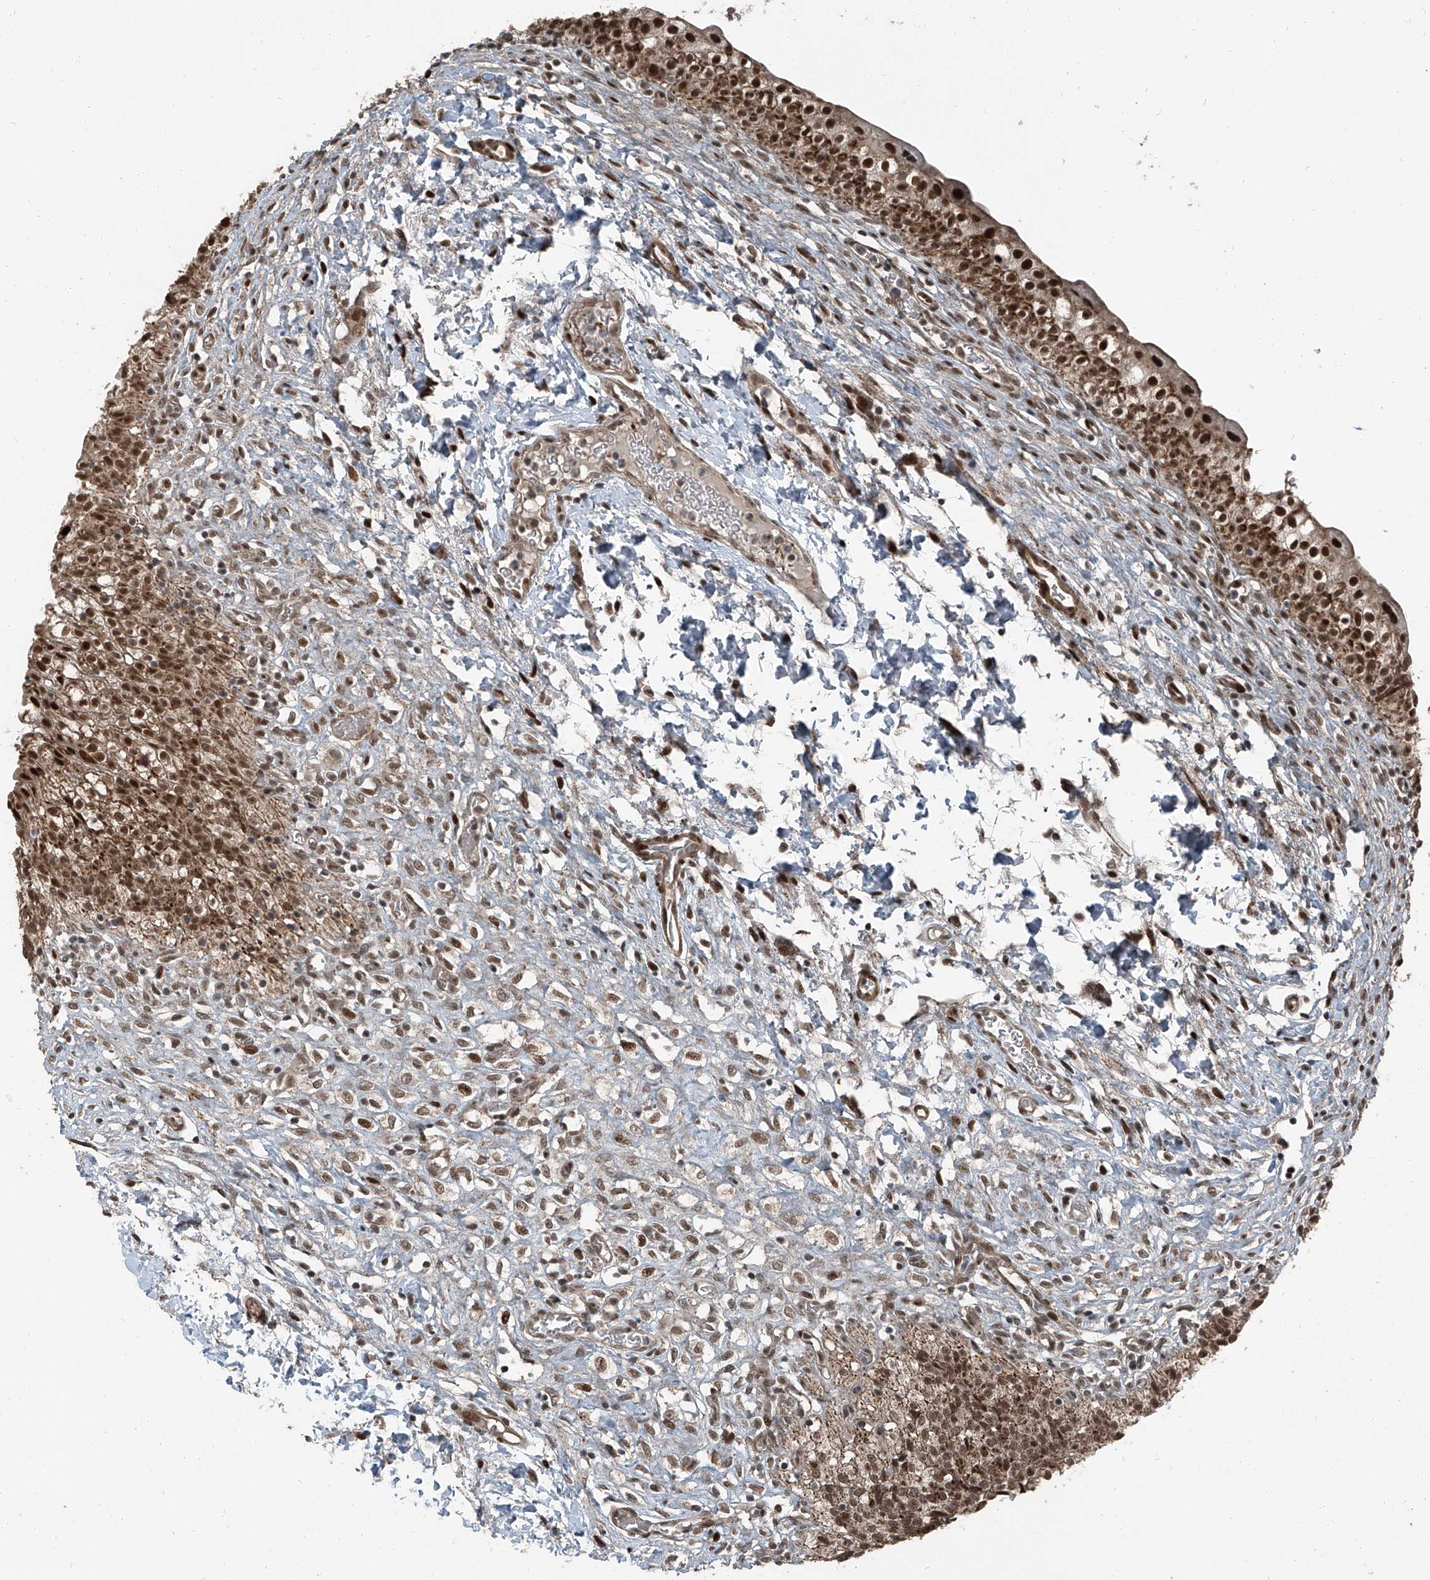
{"staining": {"intensity": "strong", "quantity": ">75%", "location": "nuclear"}, "tissue": "urinary bladder", "cell_type": "Urothelial cells", "image_type": "normal", "snomed": [{"axis": "morphology", "description": "Normal tissue, NOS"}, {"axis": "topography", "description": "Urinary bladder"}], "caption": "A brown stain highlights strong nuclear expression of a protein in urothelial cells of benign human urinary bladder. The protein is shown in brown color, while the nuclei are stained blue.", "gene": "ZNF570", "patient": {"sex": "male", "age": 55}}